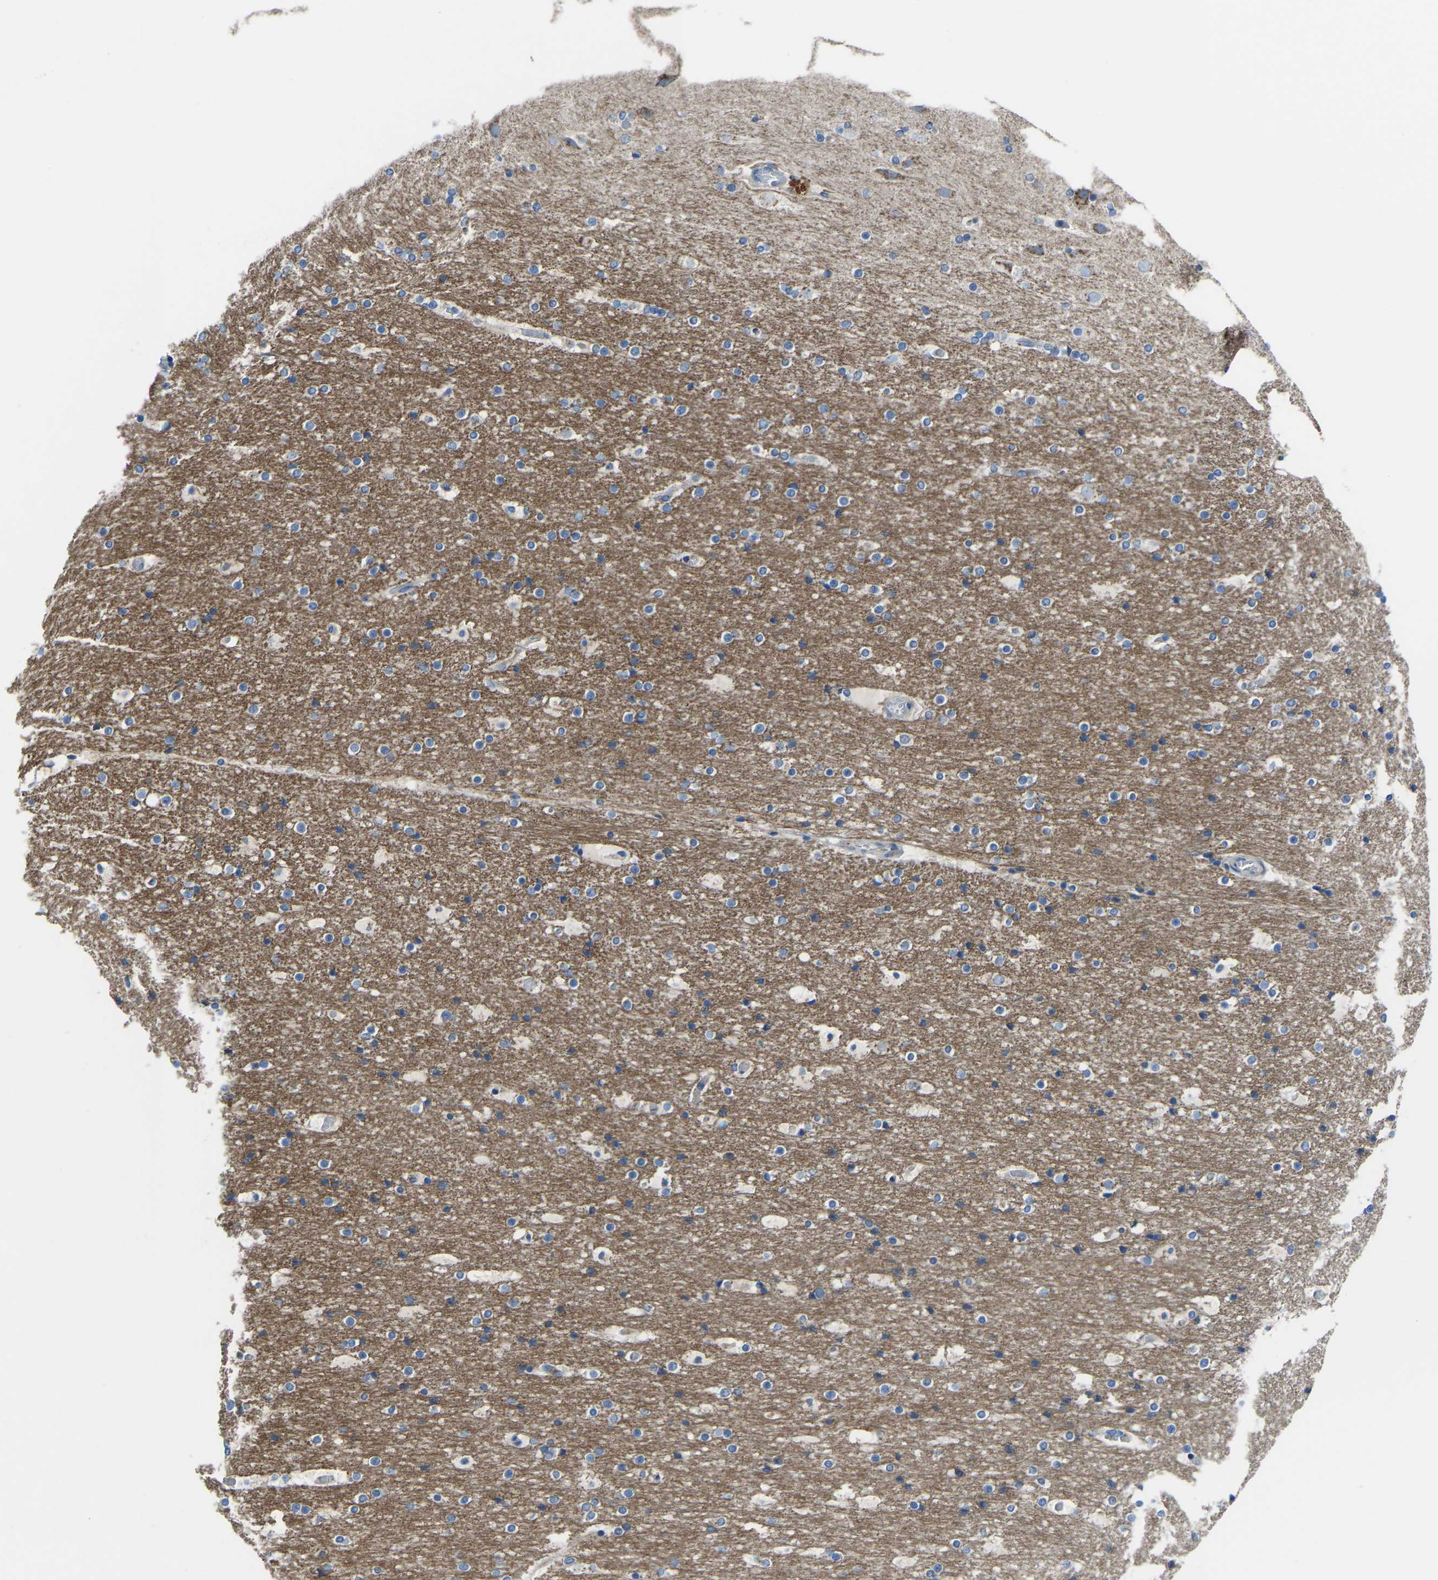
{"staining": {"intensity": "weak", "quantity": "<25%", "location": "cytoplasmic/membranous"}, "tissue": "cerebral cortex", "cell_type": "Endothelial cells", "image_type": "normal", "snomed": [{"axis": "morphology", "description": "Normal tissue, NOS"}, {"axis": "topography", "description": "Cerebral cortex"}], "caption": "DAB immunohistochemical staining of normal cerebral cortex shows no significant staining in endothelial cells.", "gene": "CANT1", "patient": {"sex": "male", "age": 57}}